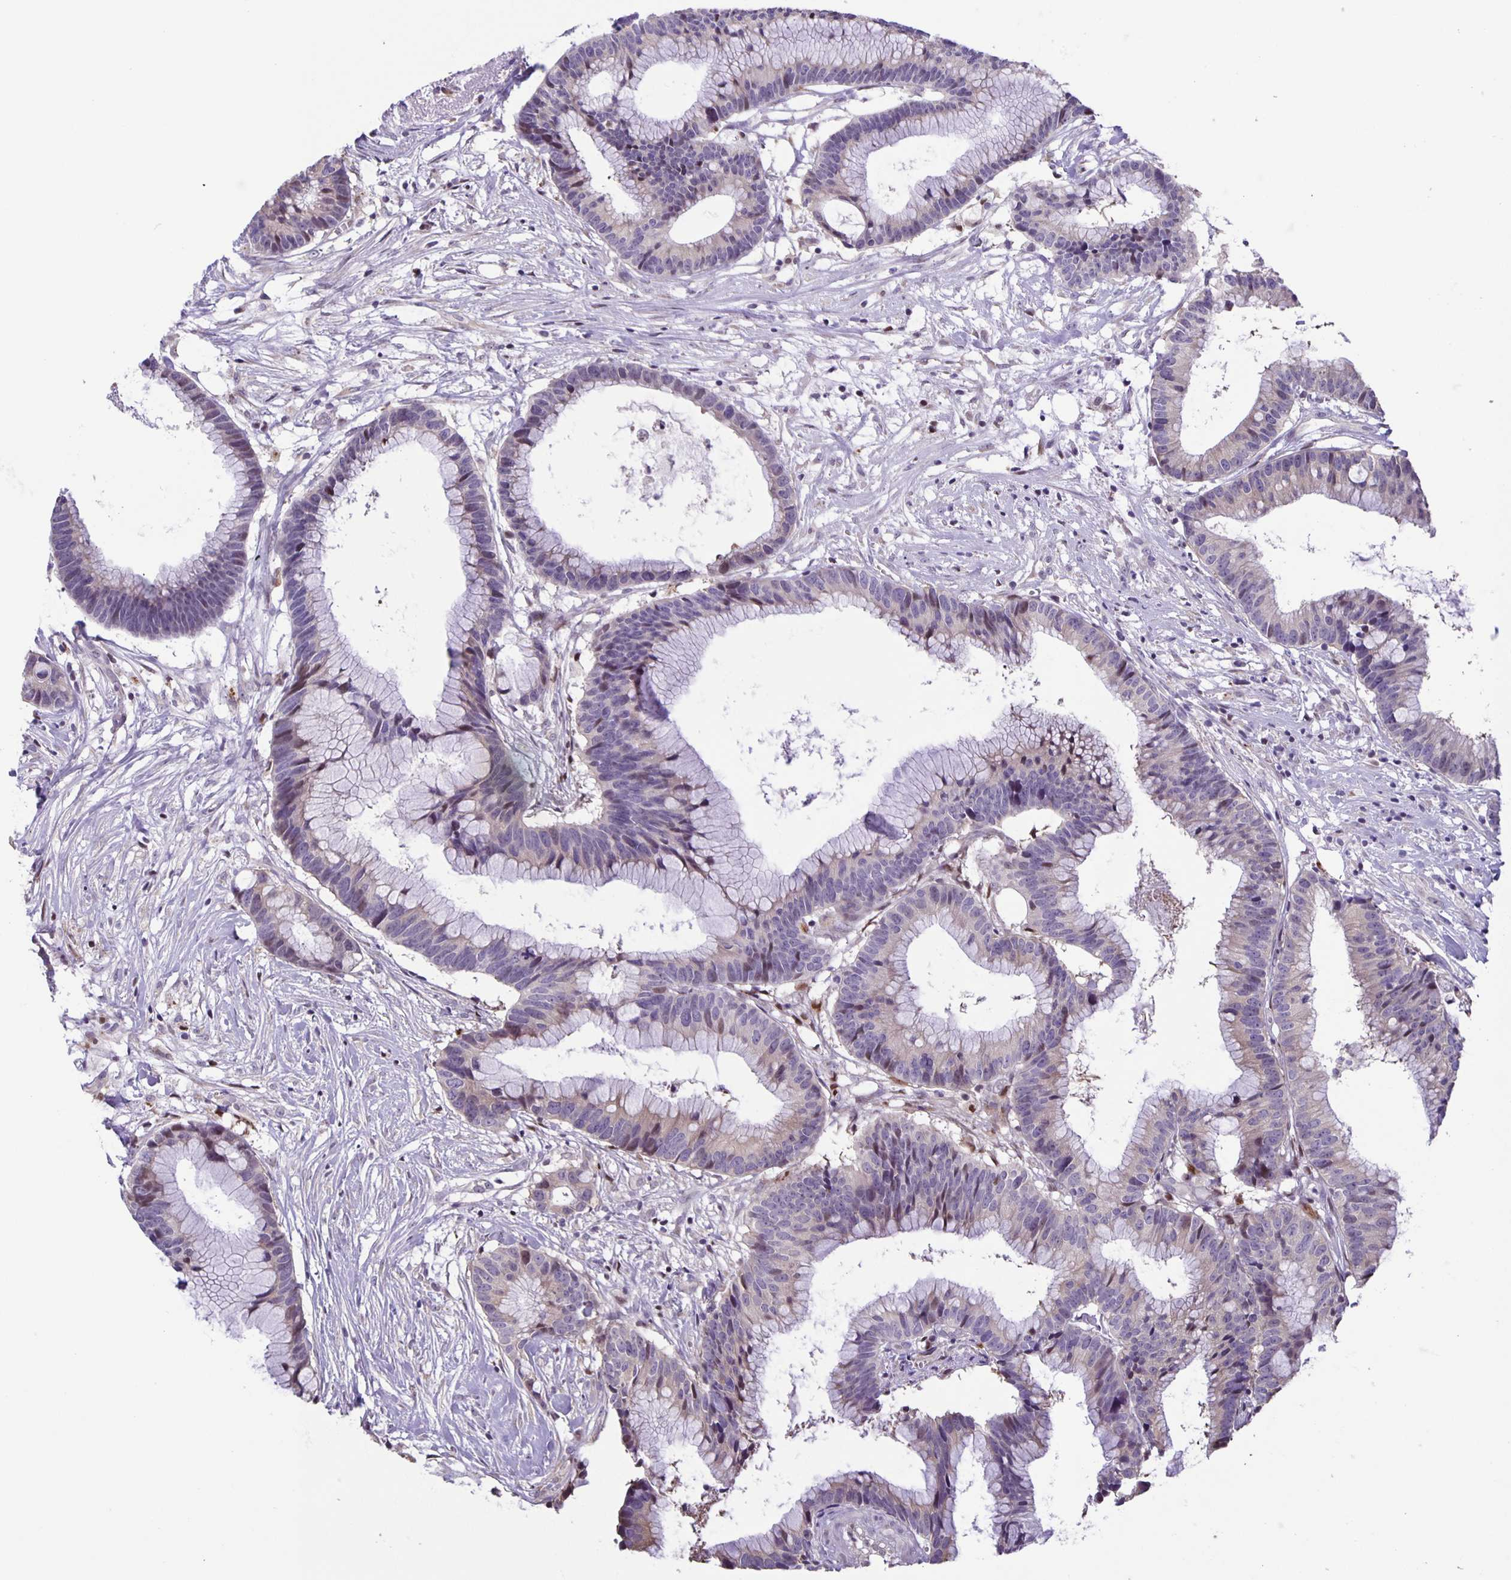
{"staining": {"intensity": "weak", "quantity": "25%-75%", "location": "cytoplasmic/membranous"}, "tissue": "colorectal cancer", "cell_type": "Tumor cells", "image_type": "cancer", "snomed": [{"axis": "morphology", "description": "Adenocarcinoma, NOS"}, {"axis": "topography", "description": "Colon"}], "caption": "Colorectal cancer stained with a brown dye demonstrates weak cytoplasmic/membranous positive positivity in about 25%-75% of tumor cells.", "gene": "MAPK12", "patient": {"sex": "female", "age": 78}}